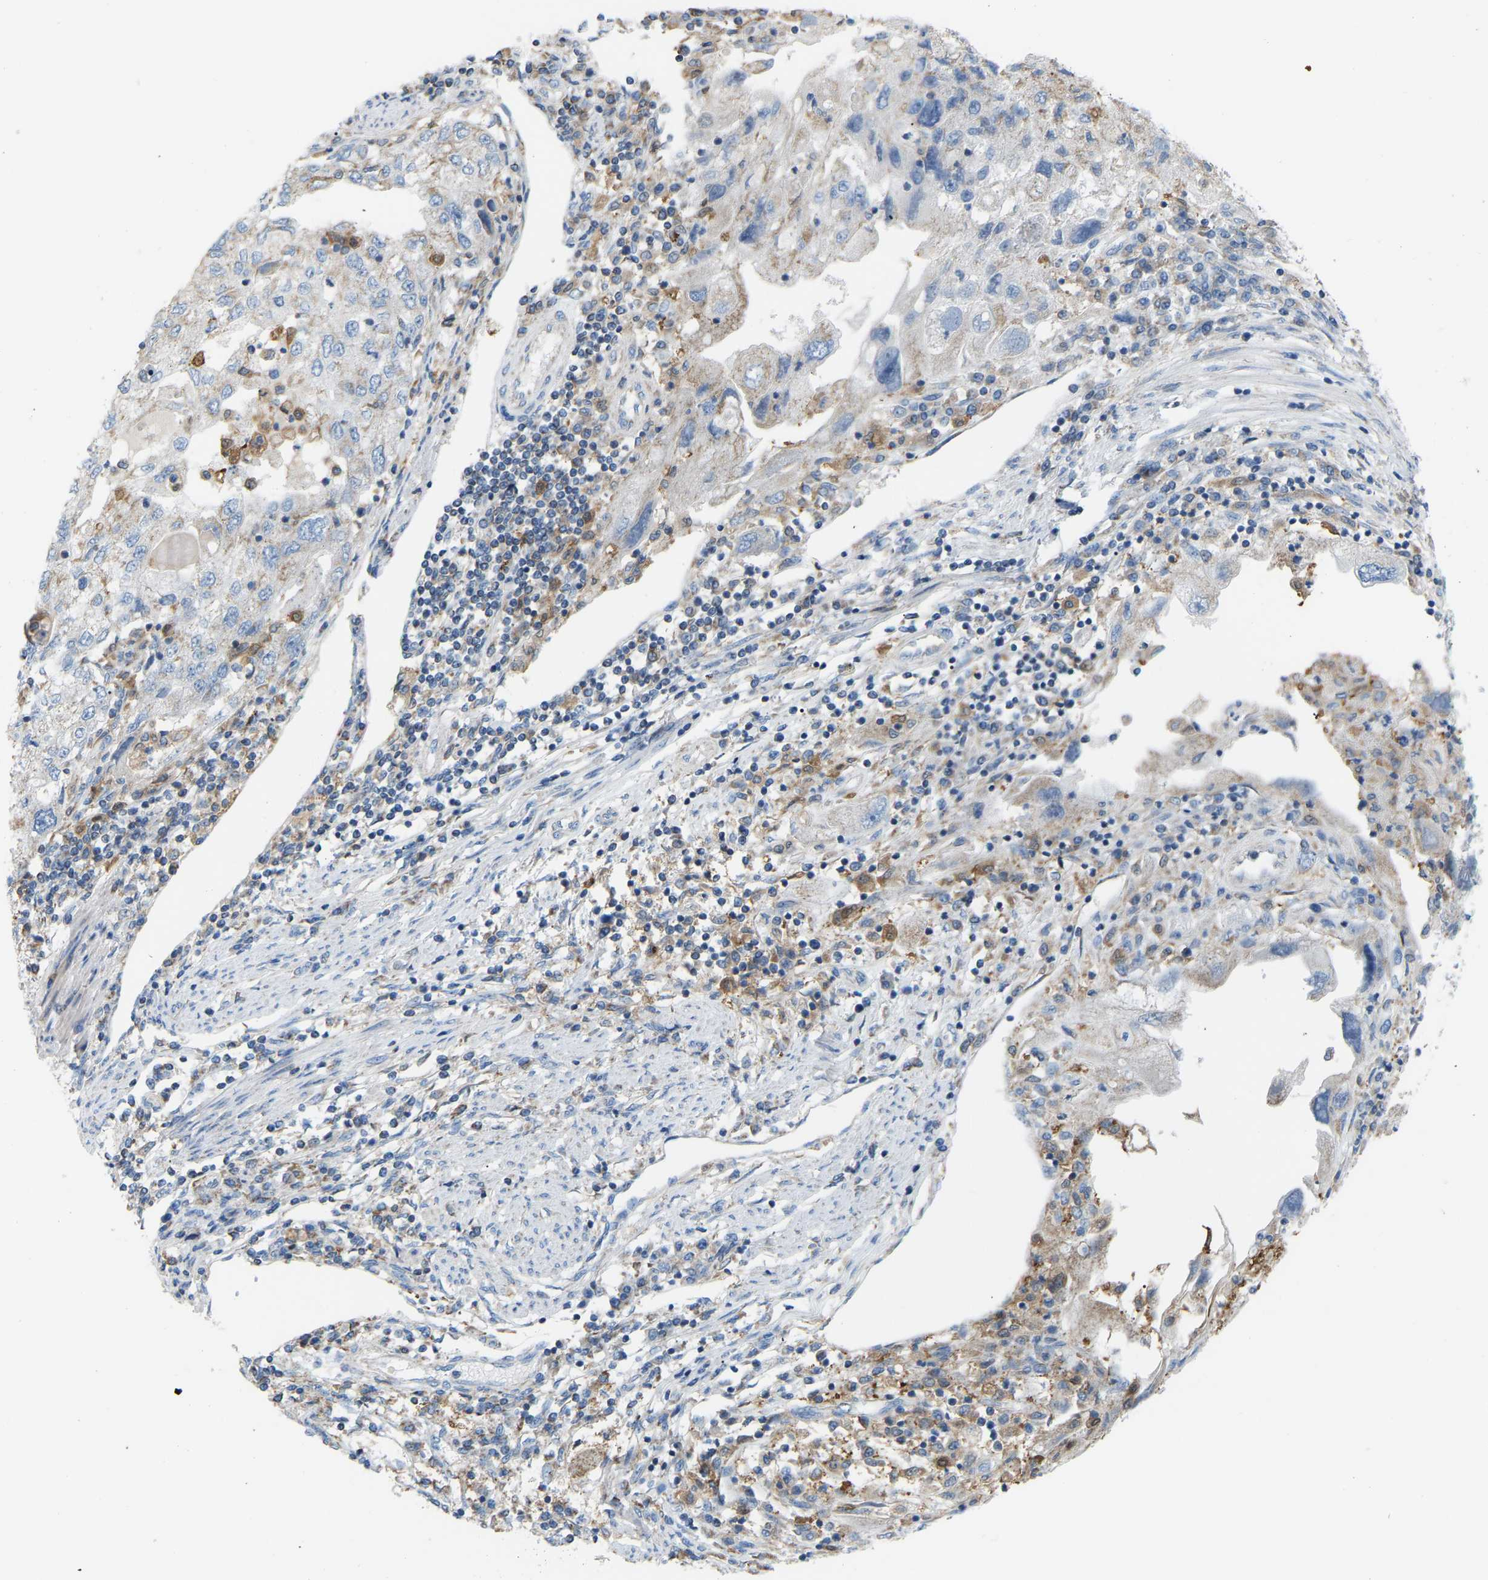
{"staining": {"intensity": "negative", "quantity": "none", "location": "none"}, "tissue": "endometrial cancer", "cell_type": "Tumor cells", "image_type": "cancer", "snomed": [{"axis": "morphology", "description": "Adenocarcinoma, NOS"}, {"axis": "topography", "description": "Endometrium"}], "caption": "Tumor cells show no significant positivity in endometrial cancer (adenocarcinoma).", "gene": "CROT", "patient": {"sex": "female", "age": 49}}